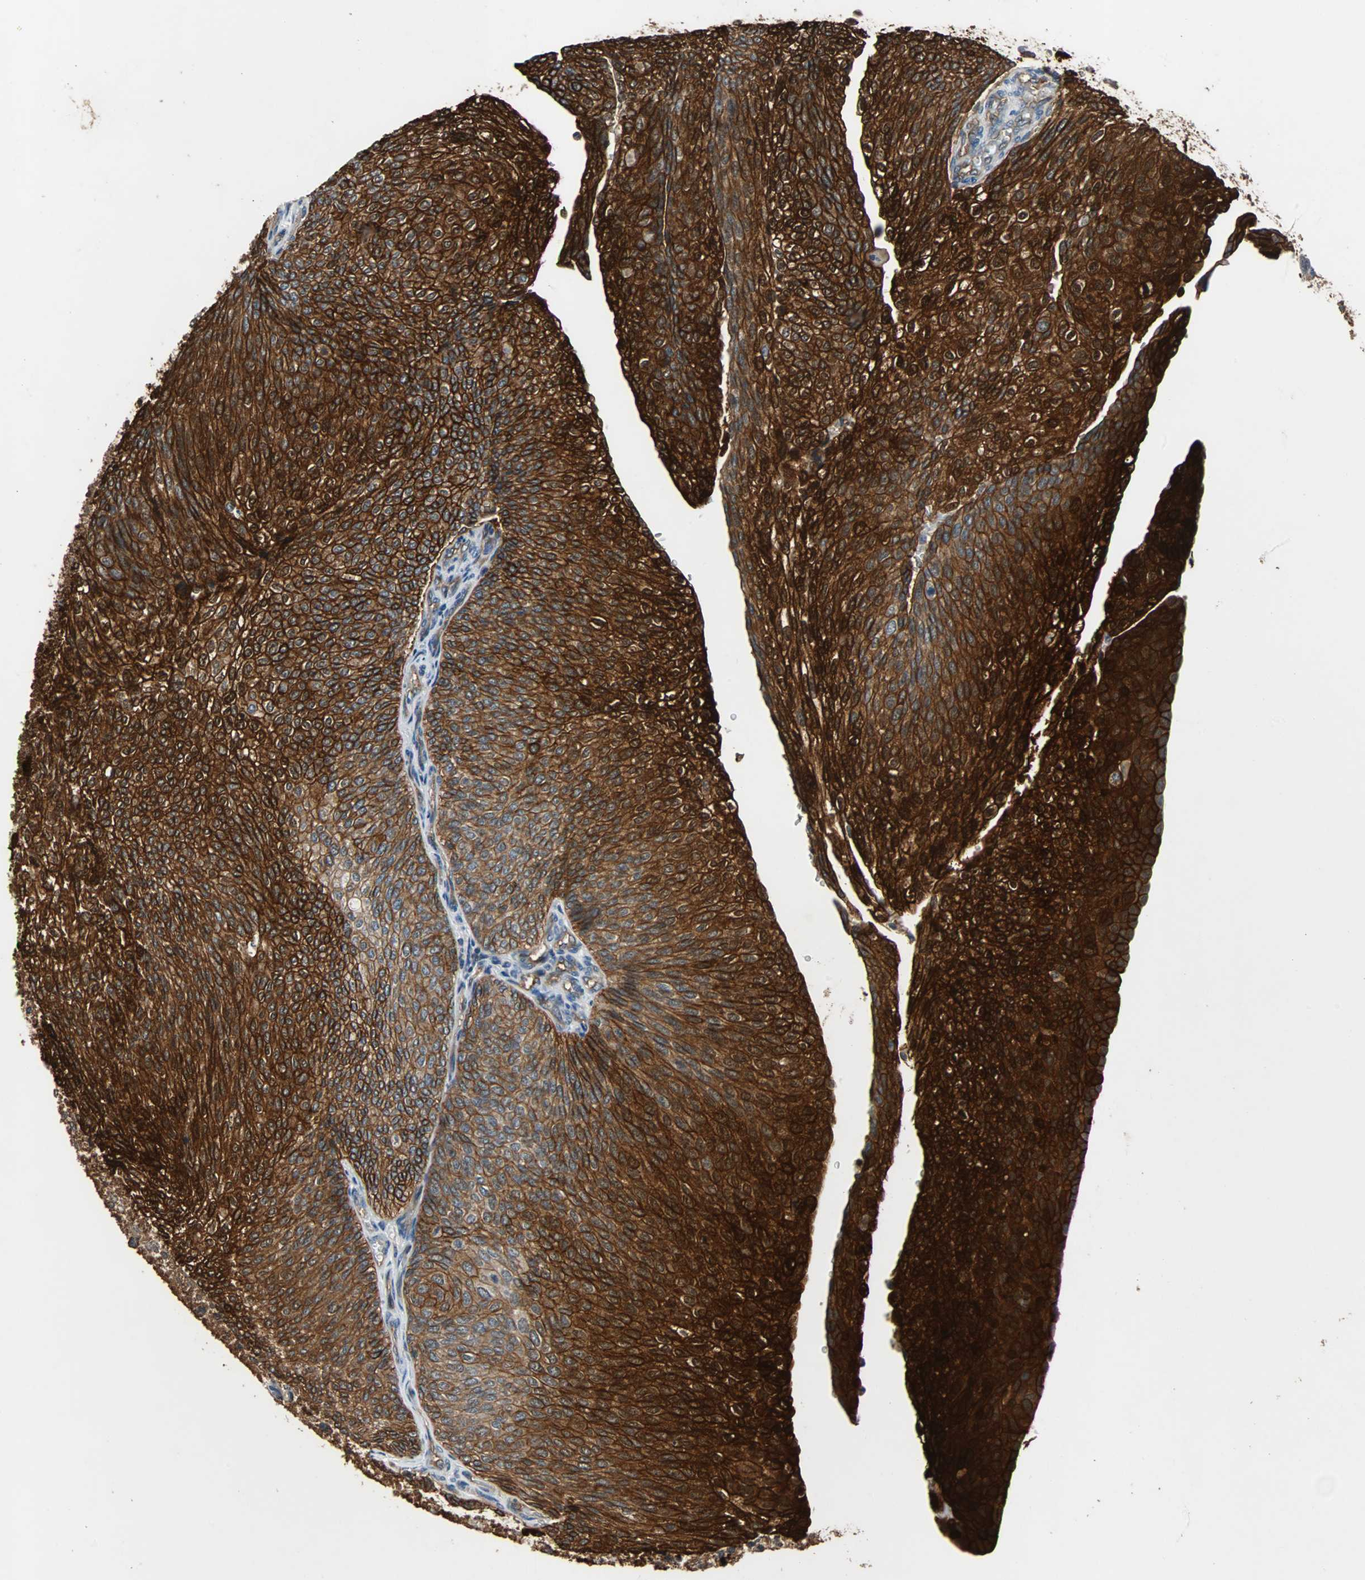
{"staining": {"intensity": "strong", "quantity": ">75%", "location": "cytoplasmic/membranous"}, "tissue": "urothelial cancer", "cell_type": "Tumor cells", "image_type": "cancer", "snomed": [{"axis": "morphology", "description": "Urothelial carcinoma, Low grade"}, {"axis": "topography", "description": "Urinary bladder"}], "caption": "Protein analysis of low-grade urothelial carcinoma tissue exhibits strong cytoplasmic/membranous staining in about >75% of tumor cells.", "gene": "NDRG1", "patient": {"sex": "female", "age": 79}}